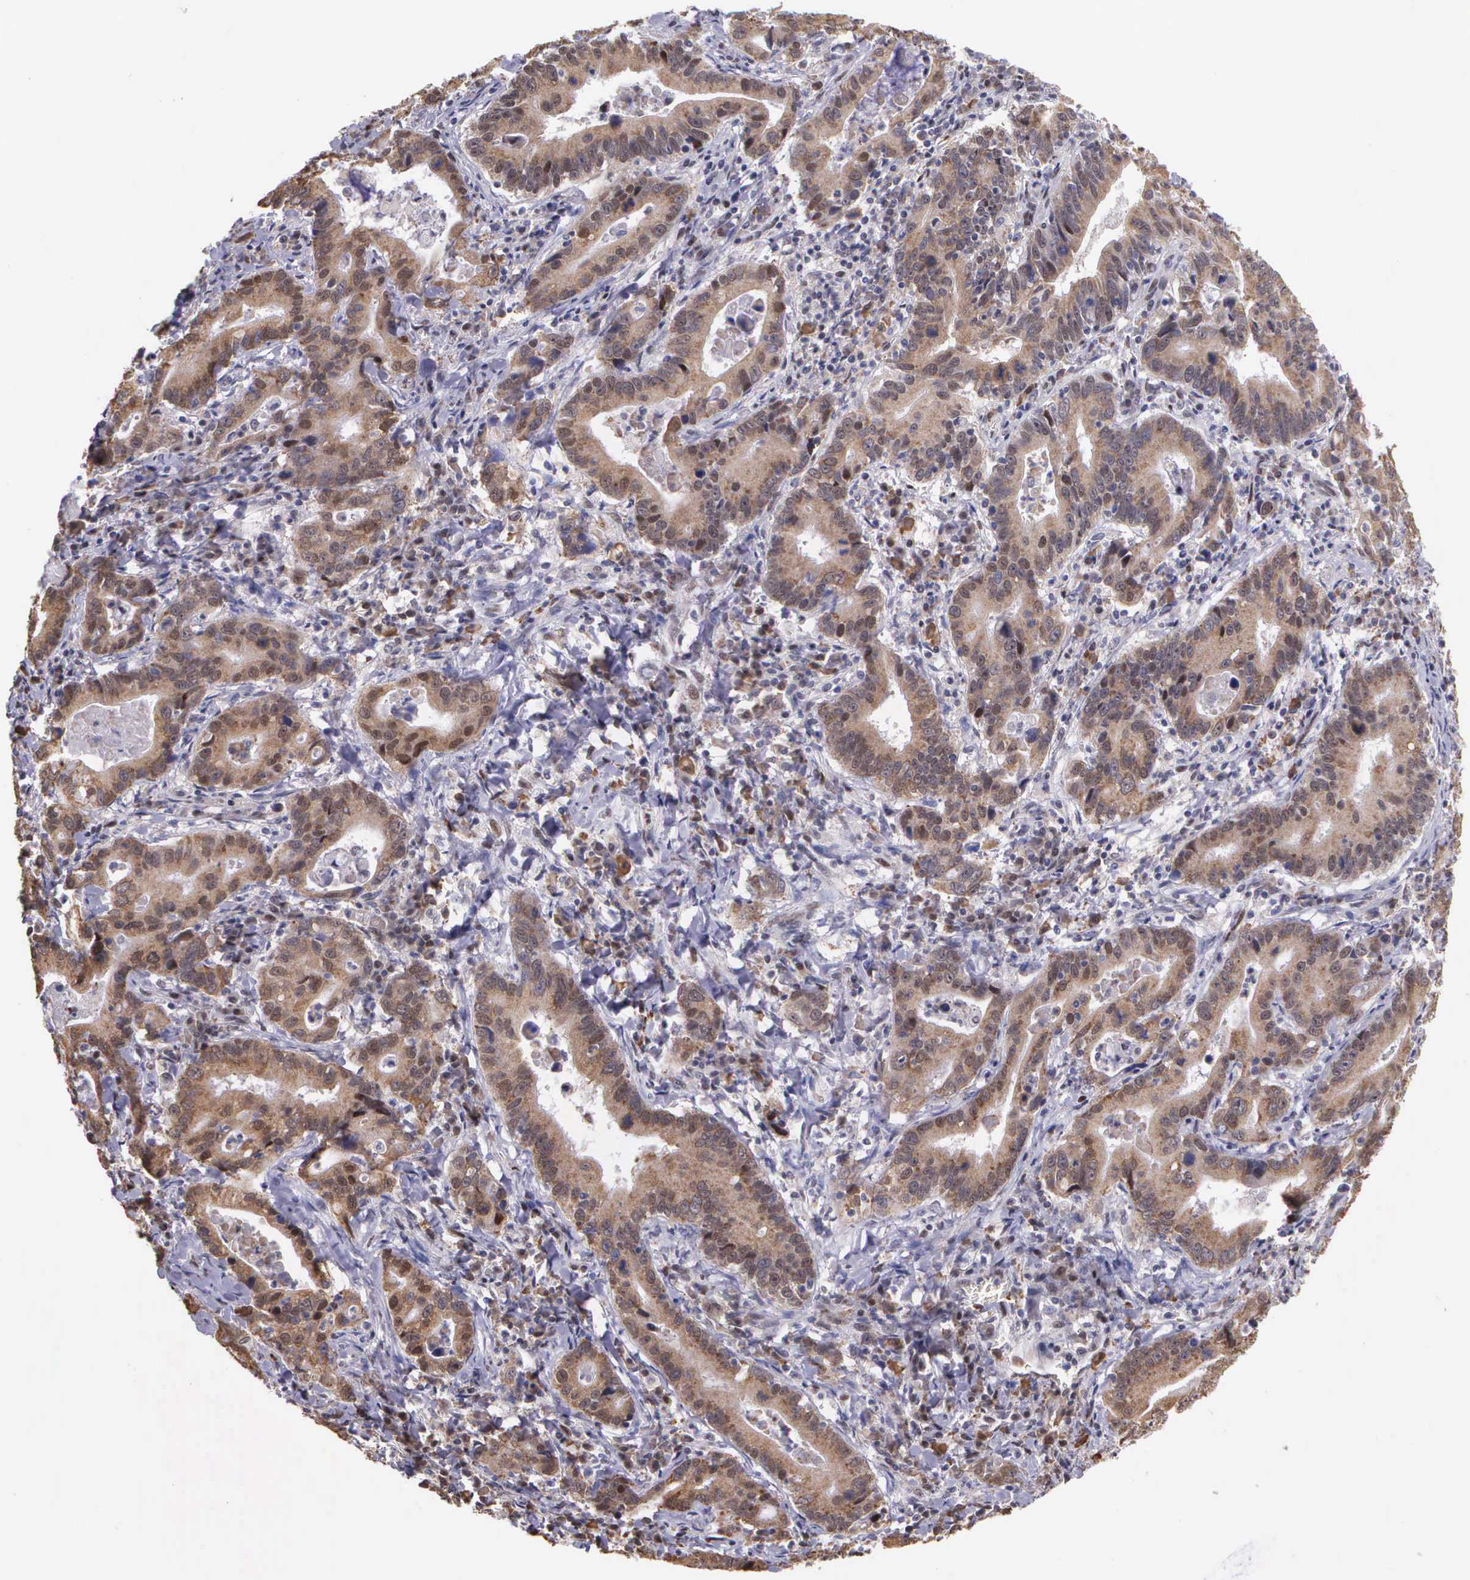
{"staining": {"intensity": "moderate", "quantity": ">75%", "location": "cytoplasmic/membranous"}, "tissue": "stomach cancer", "cell_type": "Tumor cells", "image_type": "cancer", "snomed": [{"axis": "morphology", "description": "Adenocarcinoma, NOS"}, {"axis": "topography", "description": "Stomach, upper"}], "caption": "A brown stain labels moderate cytoplasmic/membranous expression of a protein in human stomach cancer tumor cells.", "gene": "SLC25A21", "patient": {"sex": "male", "age": 63}}